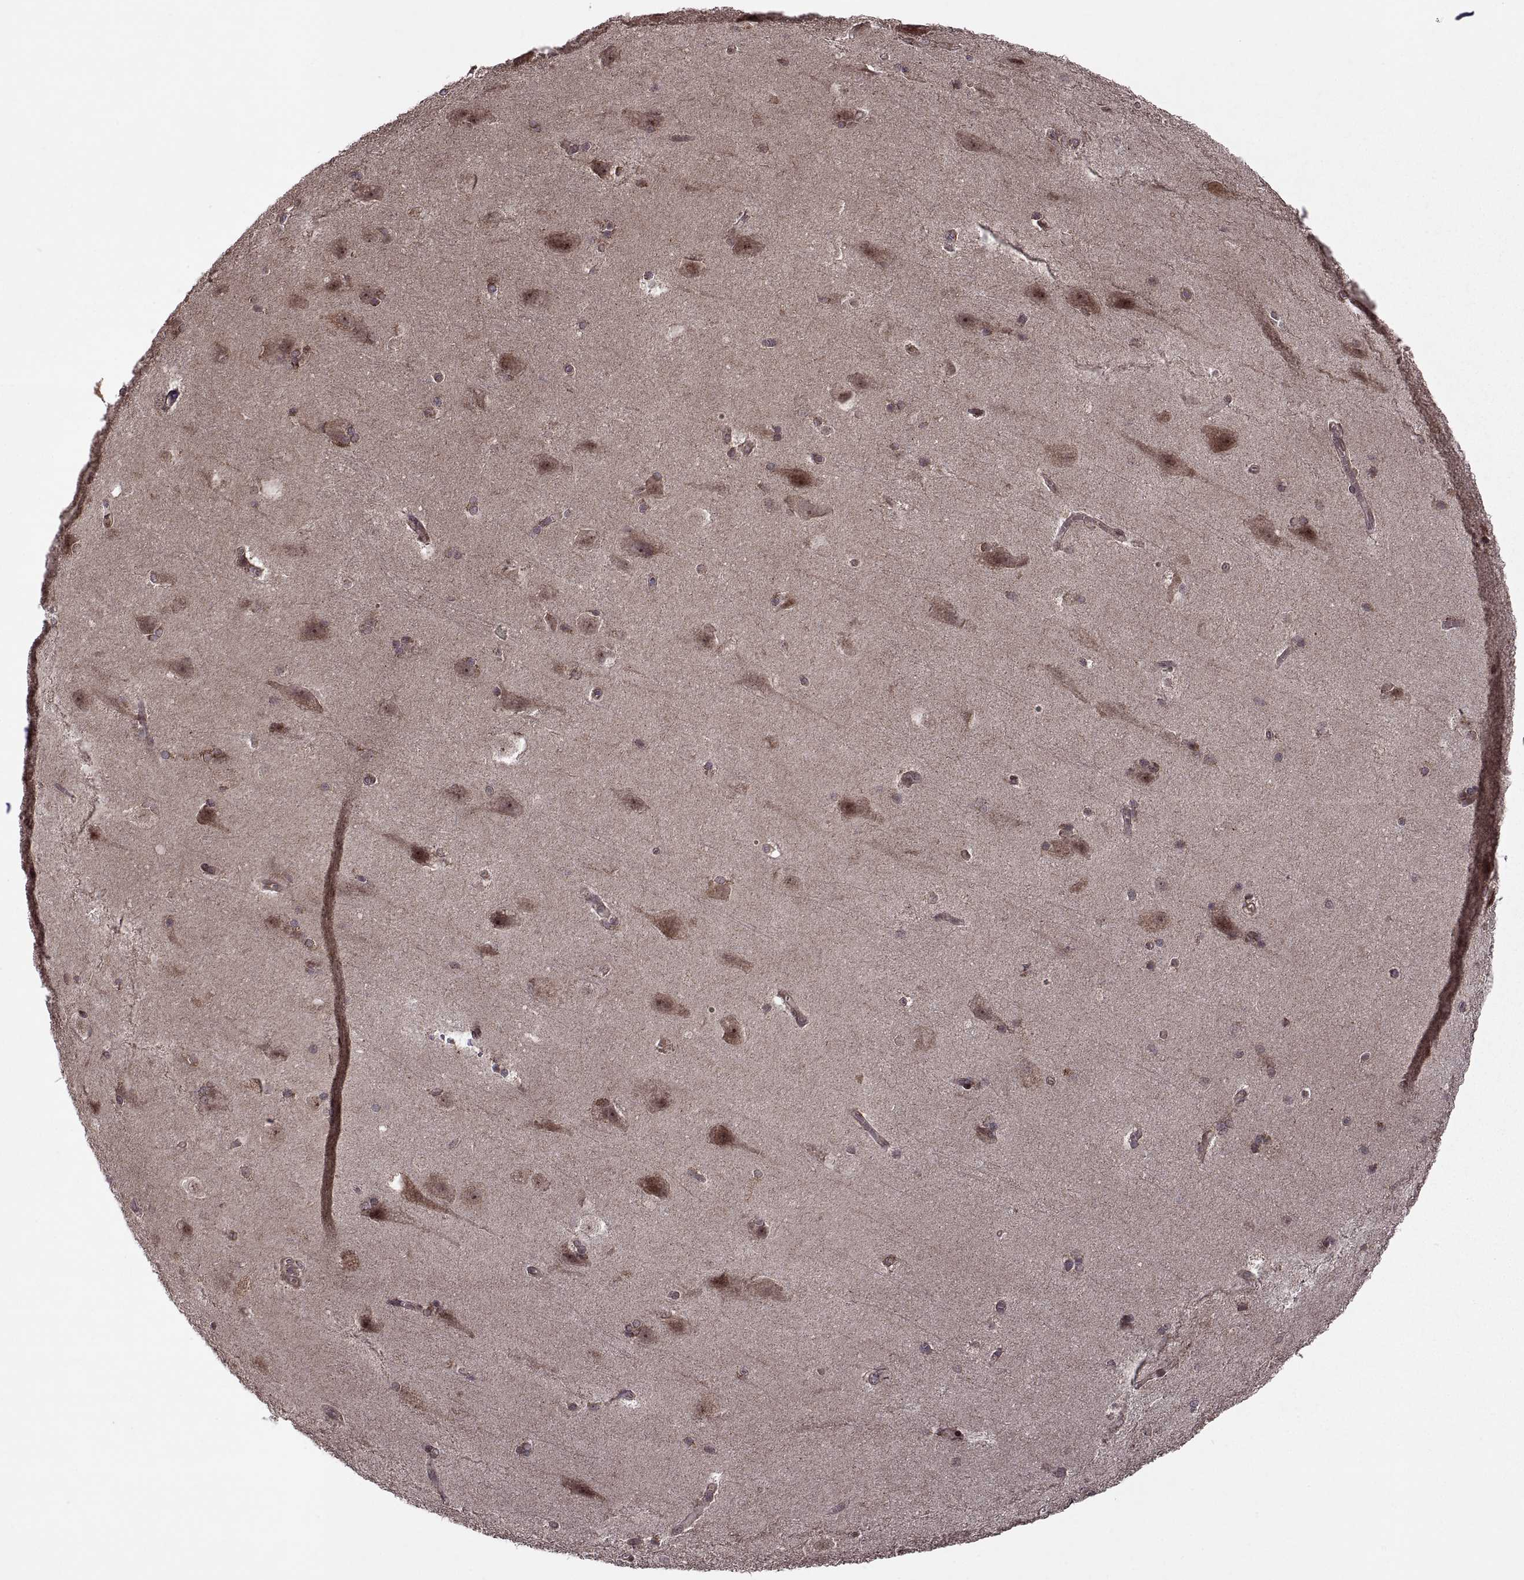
{"staining": {"intensity": "weak", "quantity": ">75%", "location": "cytoplasmic/membranous"}, "tissue": "hippocampus", "cell_type": "Glial cells", "image_type": "normal", "snomed": [{"axis": "morphology", "description": "Normal tissue, NOS"}, {"axis": "topography", "description": "Cerebral cortex"}, {"axis": "topography", "description": "Hippocampus"}], "caption": "Protein staining of unremarkable hippocampus shows weak cytoplasmic/membranous positivity in approximately >75% of glial cells. (brown staining indicates protein expression, while blue staining denotes nuclei).", "gene": "PTOV1", "patient": {"sex": "female", "age": 19}}